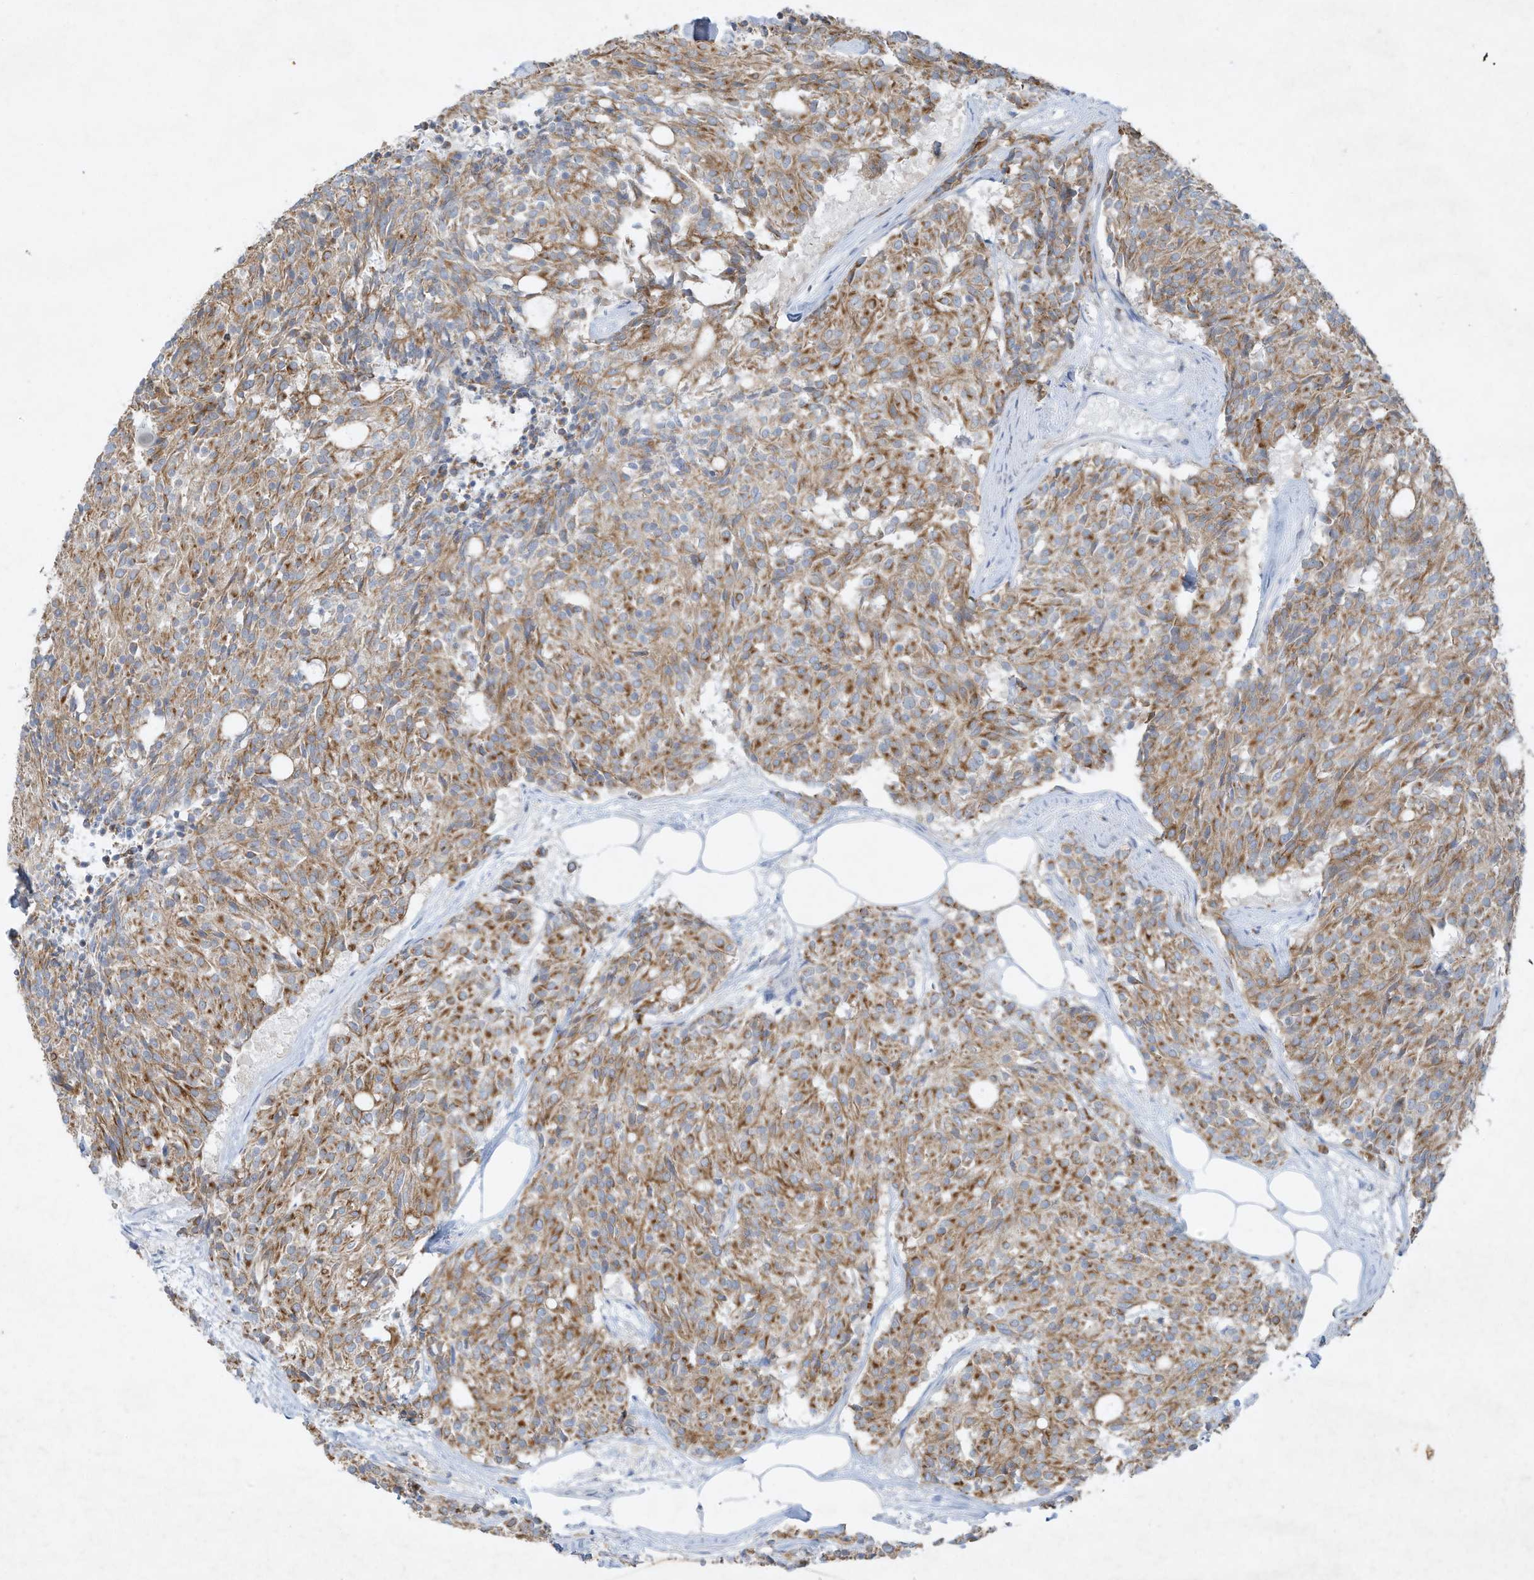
{"staining": {"intensity": "moderate", "quantity": ">75%", "location": "cytoplasmic/membranous"}, "tissue": "carcinoid", "cell_type": "Tumor cells", "image_type": "cancer", "snomed": [{"axis": "morphology", "description": "Carcinoid, malignant, NOS"}, {"axis": "topography", "description": "Pancreas"}], "caption": "An immunohistochemistry (IHC) image of tumor tissue is shown. Protein staining in brown labels moderate cytoplasmic/membranous positivity in carcinoid within tumor cells. (Brightfield microscopy of DAB IHC at high magnification).", "gene": "TUBE1", "patient": {"sex": "female", "age": 54}}